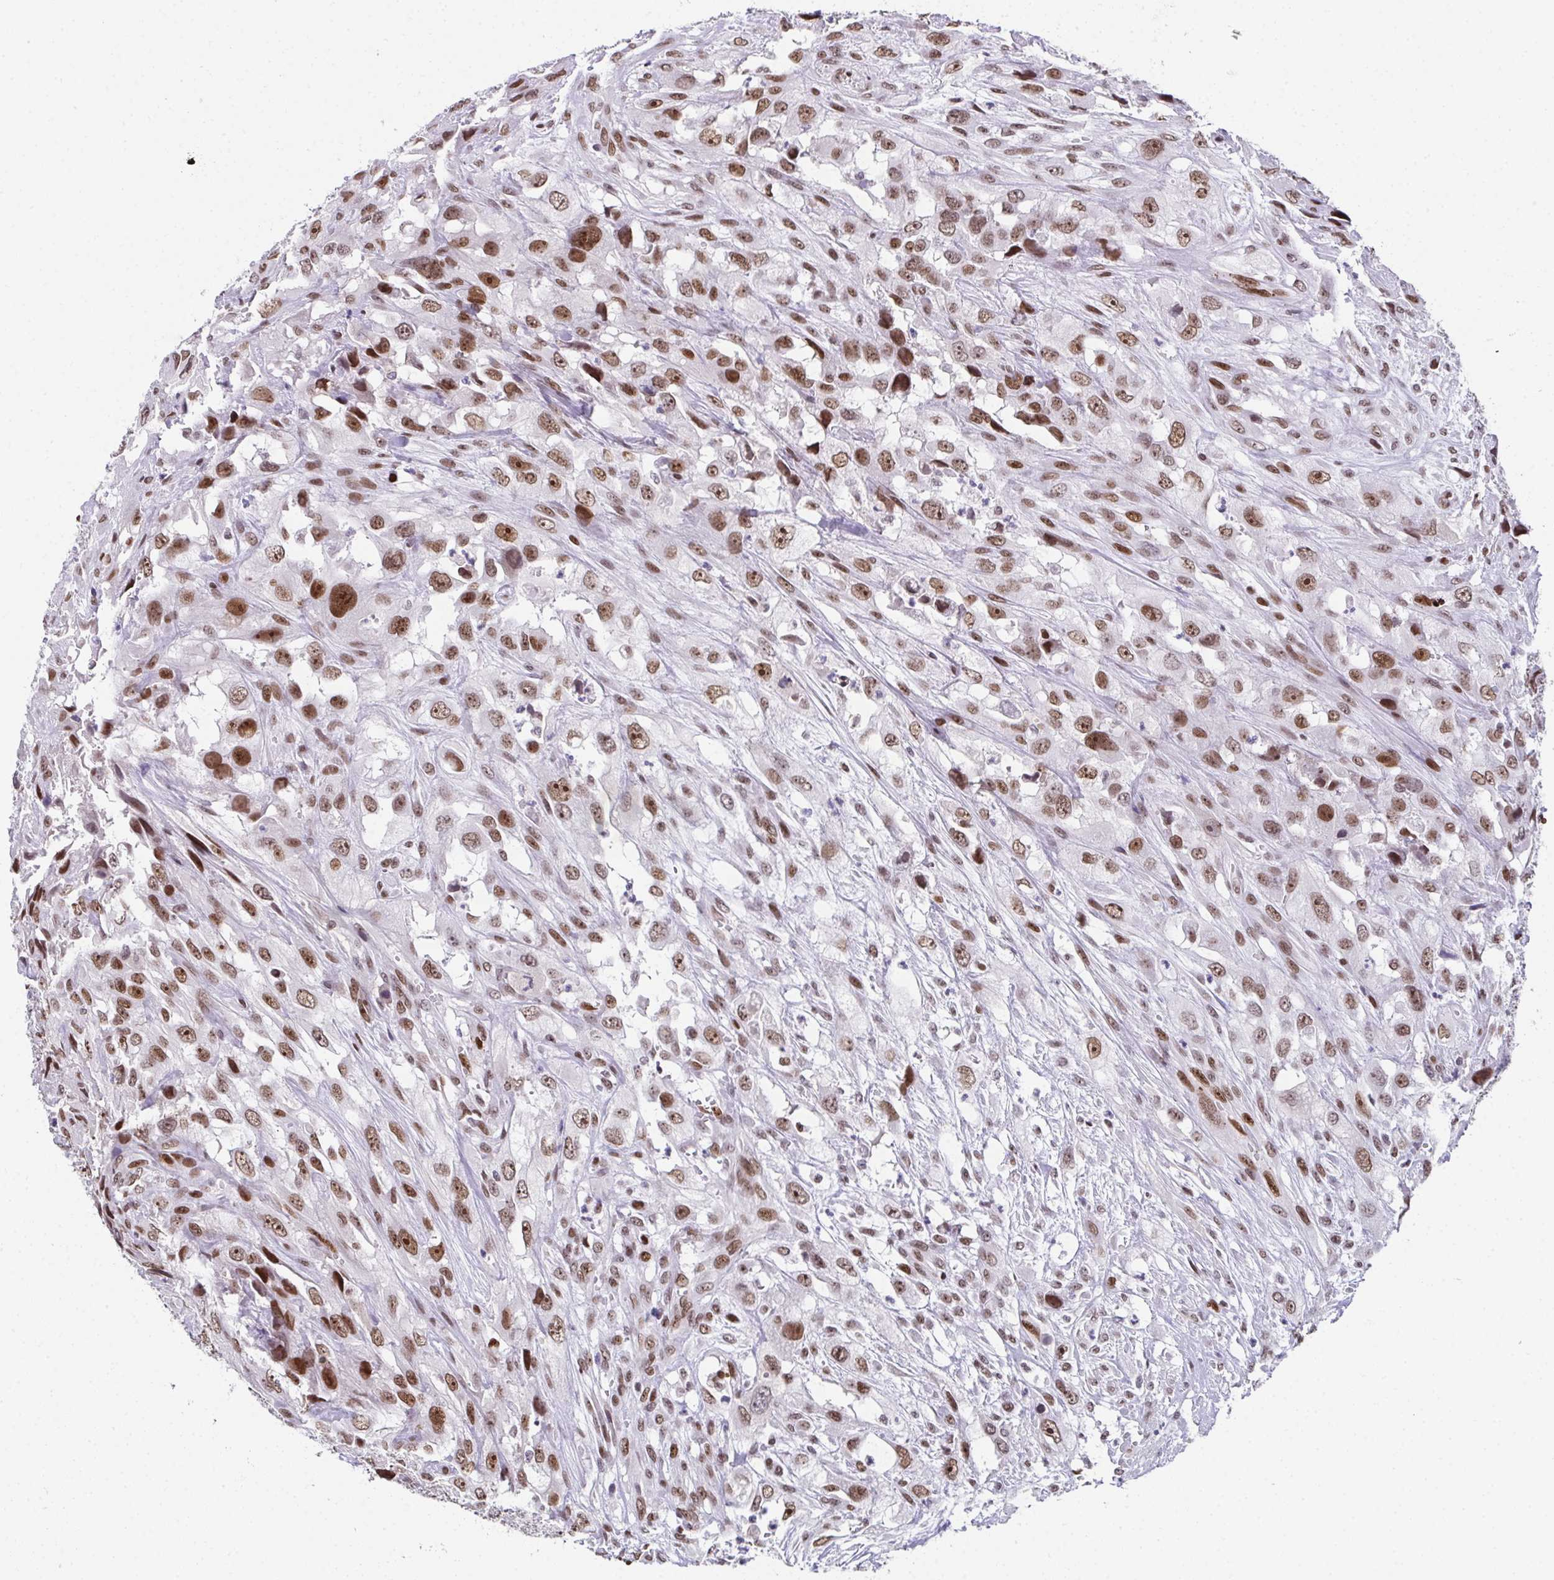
{"staining": {"intensity": "moderate", "quantity": ">75%", "location": "nuclear"}, "tissue": "urothelial cancer", "cell_type": "Tumor cells", "image_type": "cancer", "snomed": [{"axis": "morphology", "description": "Urothelial carcinoma, High grade"}, {"axis": "topography", "description": "Urinary bladder"}], "caption": "High-grade urothelial carcinoma was stained to show a protein in brown. There is medium levels of moderate nuclear staining in approximately >75% of tumor cells.", "gene": "RB1", "patient": {"sex": "male", "age": 67}}